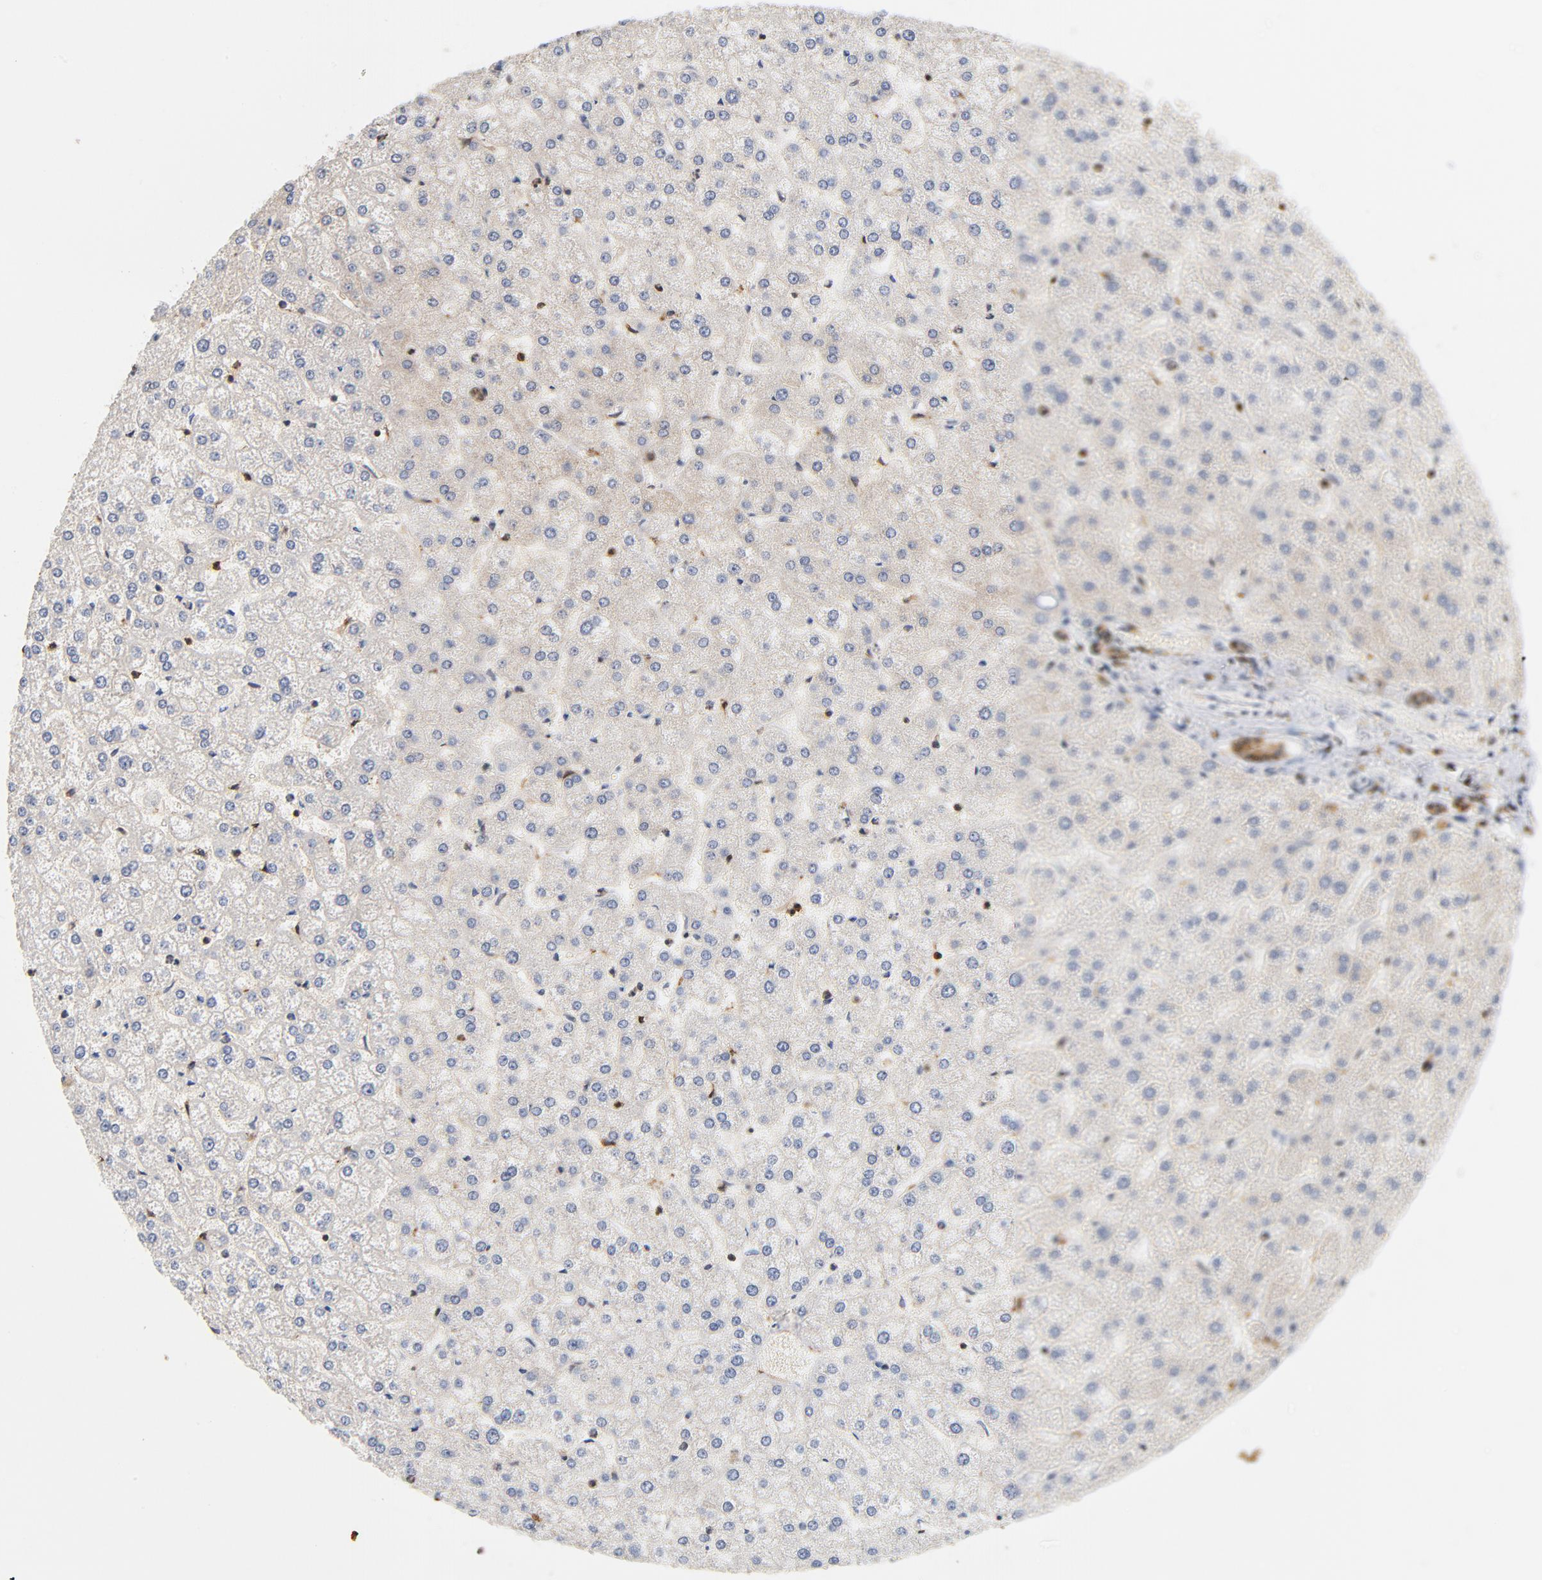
{"staining": {"intensity": "moderate", "quantity": ">75%", "location": "cytoplasmic/membranous"}, "tissue": "liver", "cell_type": "Cholangiocytes", "image_type": "normal", "snomed": [{"axis": "morphology", "description": "Normal tissue, NOS"}, {"axis": "topography", "description": "Liver"}], "caption": "Unremarkable liver was stained to show a protein in brown. There is medium levels of moderate cytoplasmic/membranous staining in about >75% of cholangiocytes. (brown staining indicates protein expression, while blue staining denotes nuclei).", "gene": "EZR", "patient": {"sex": "female", "age": 32}}